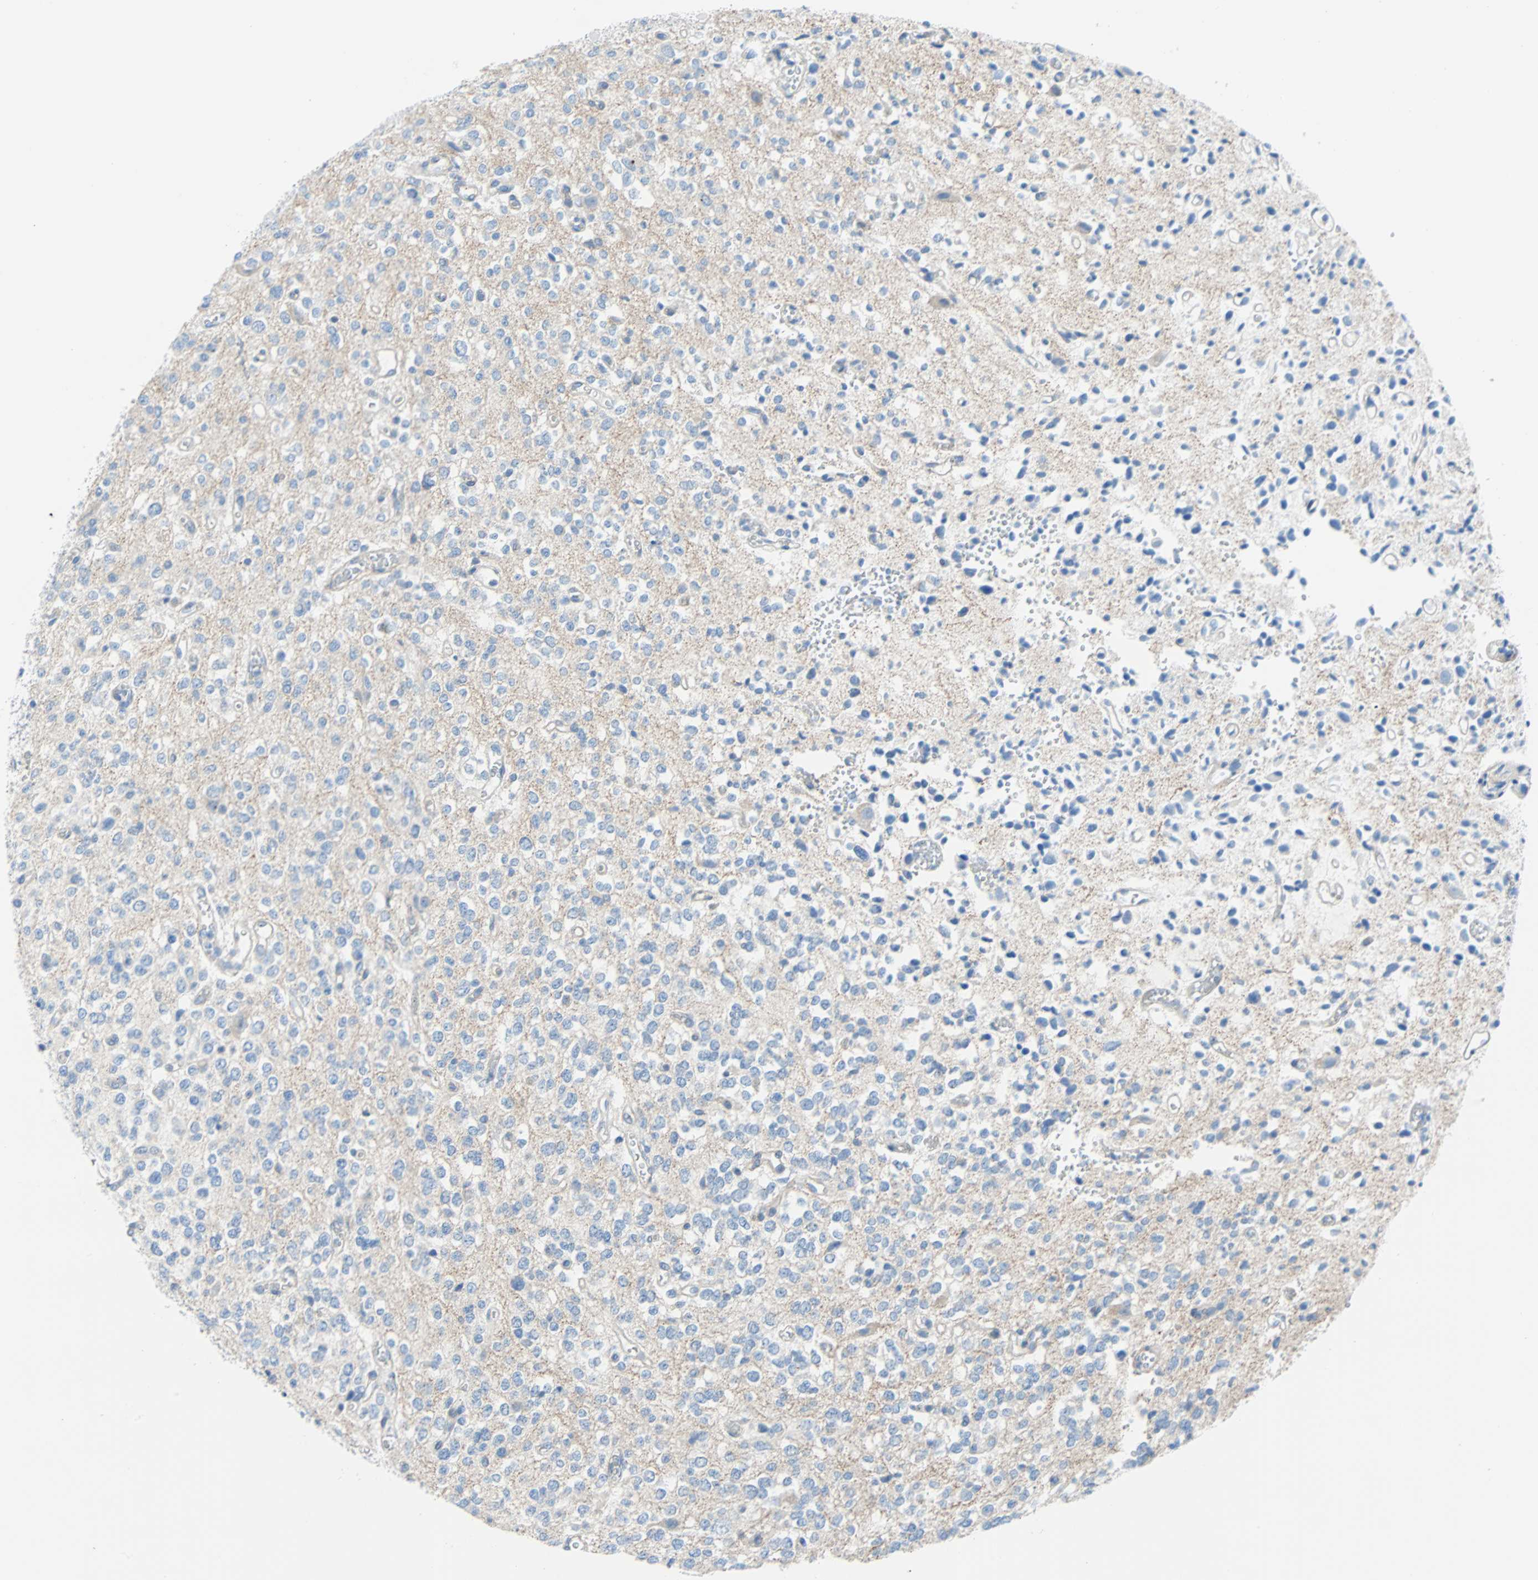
{"staining": {"intensity": "negative", "quantity": "none", "location": "none"}, "tissue": "glioma", "cell_type": "Tumor cells", "image_type": "cancer", "snomed": [{"axis": "morphology", "description": "Glioma, malignant, Low grade"}, {"axis": "topography", "description": "Brain"}], "caption": "The immunohistochemistry (IHC) photomicrograph has no significant expression in tumor cells of glioma tissue.", "gene": "PDPN", "patient": {"sex": "male", "age": 38}}